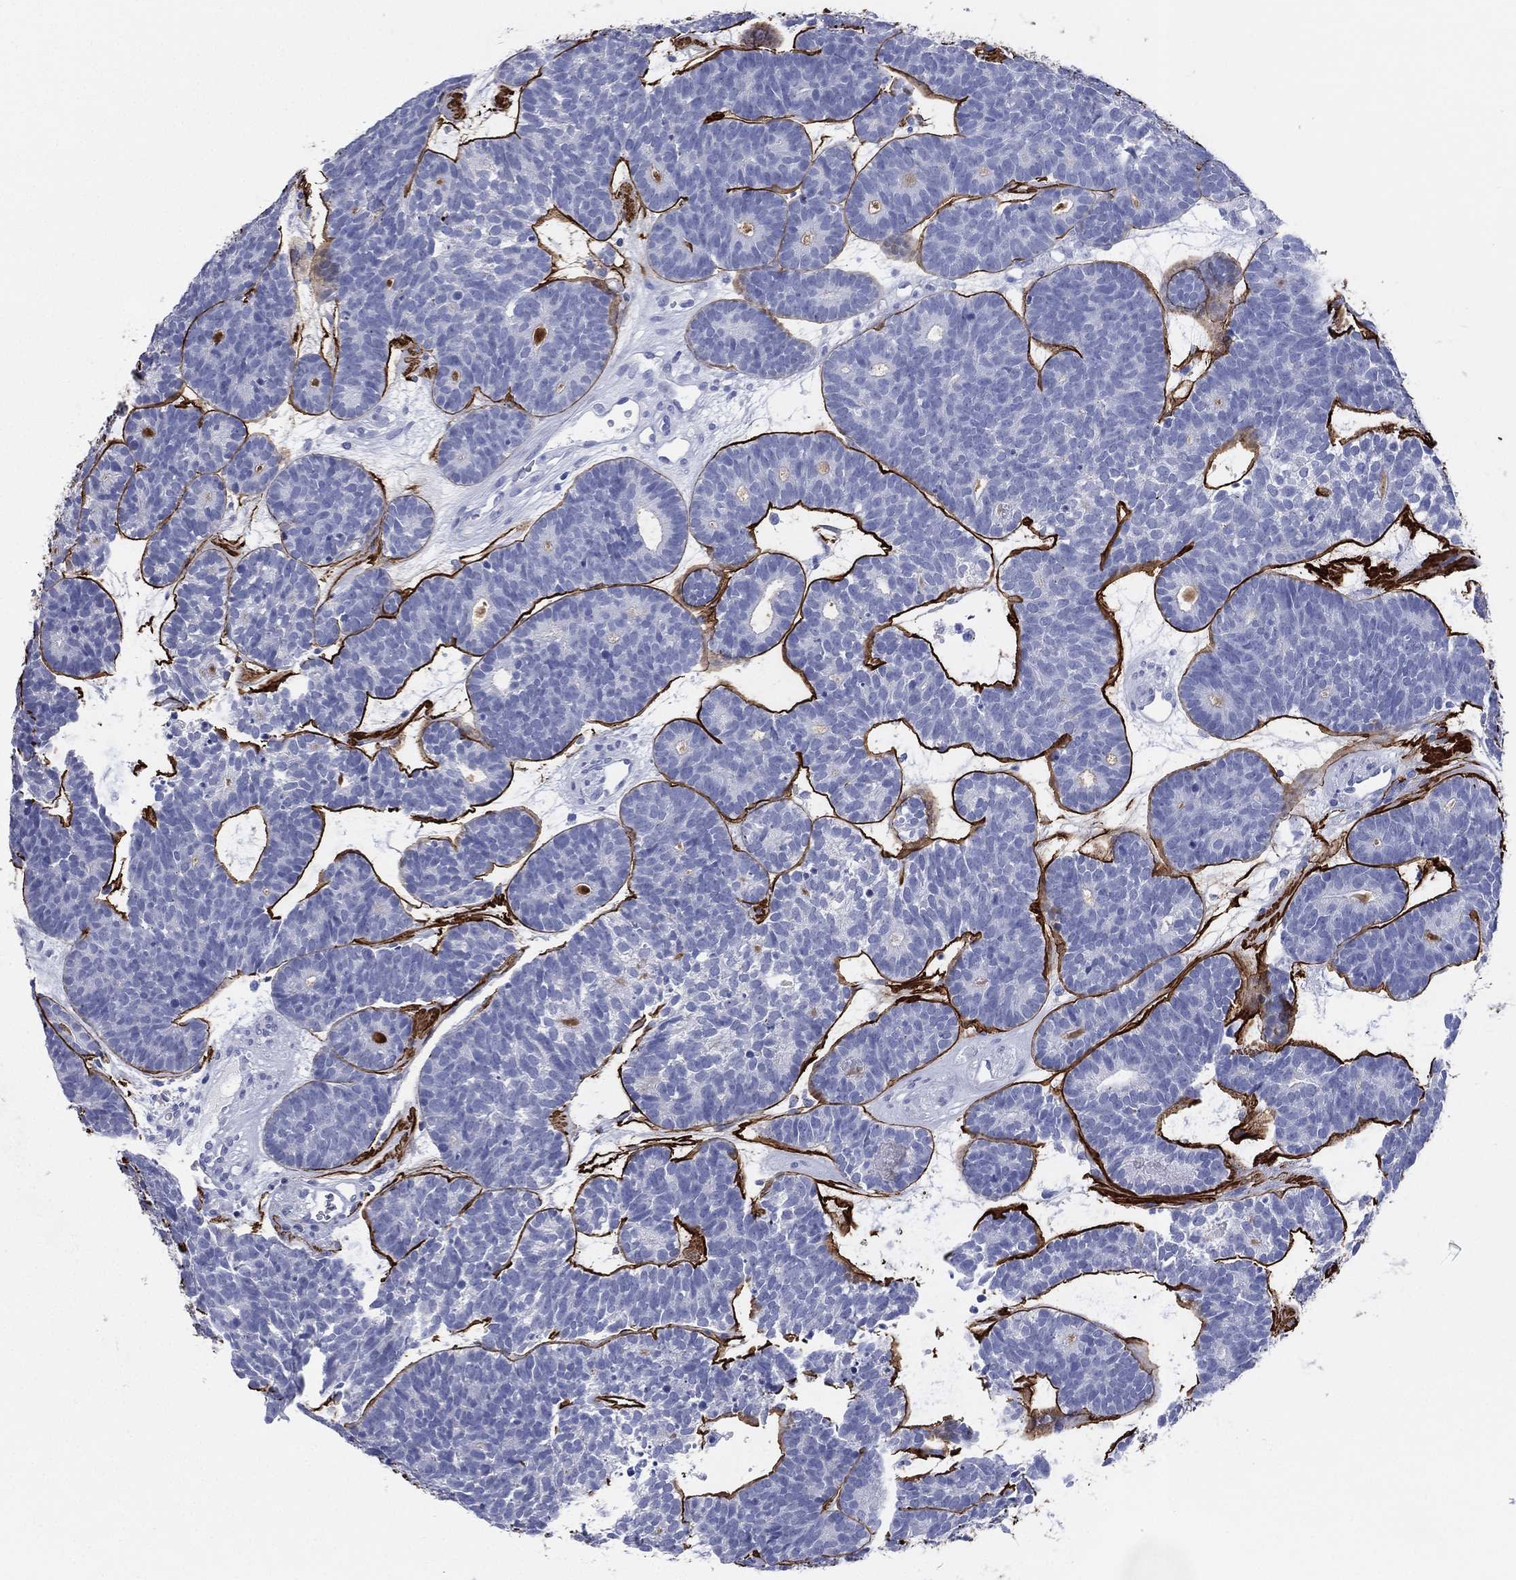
{"staining": {"intensity": "negative", "quantity": "none", "location": "none"}, "tissue": "head and neck cancer", "cell_type": "Tumor cells", "image_type": "cancer", "snomed": [{"axis": "morphology", "description": "Adenocarcinoma, NOS"}, {"axis": "topography", "description": "Head-Neck"}], "caption": "Immunohistochemistry (IHC) of head and neck cancer (adenocarcinoma) exhibits no expression in tumor cells. The staining is performed using DAB brown chromogen with nuclei counter-stained in using hematoxylin.", "gene": "CD79A", "patient": {"sex": "female", "age": 81}}